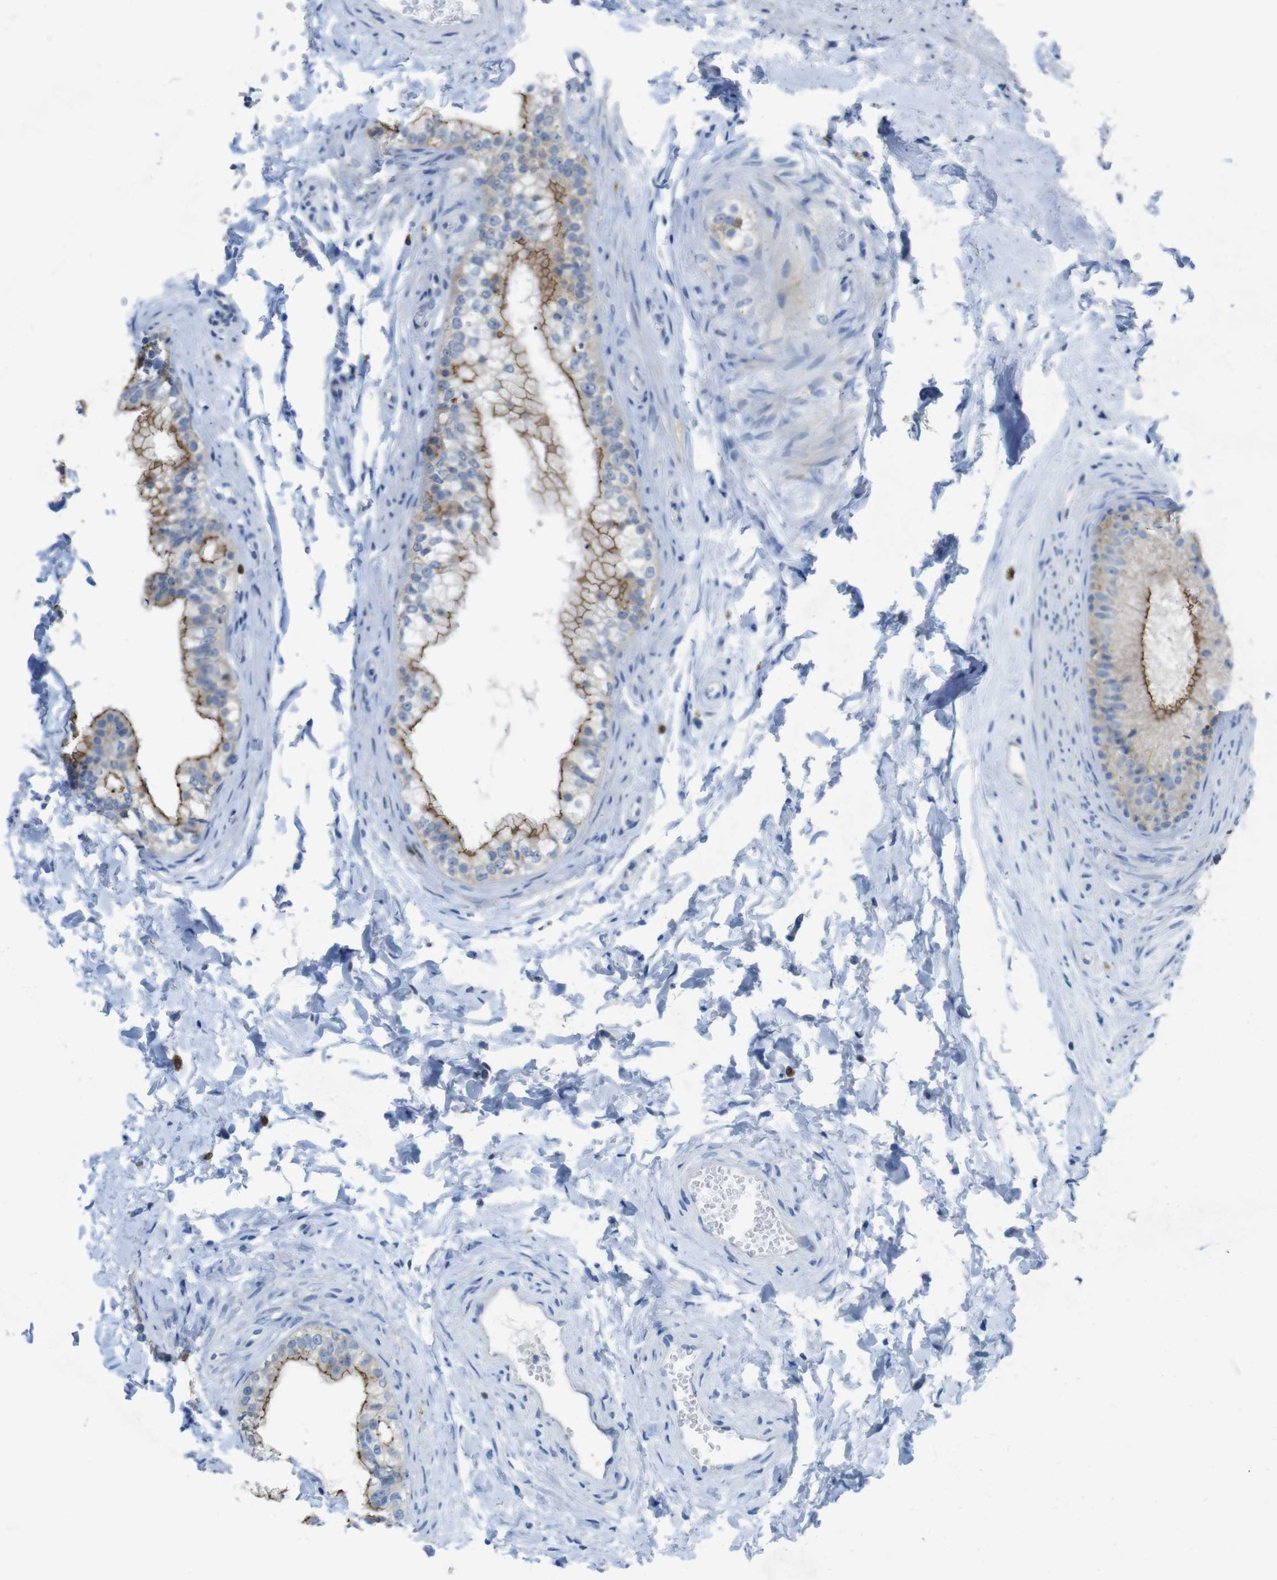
{"staining": {"intensity": "moderate", "quantity": ">75%", "location": "cytoplasmic/membranous"}, "tissue": "epididymis", "cell_type": "Glandular cells", "image_type": "normal", "snomed": [{"axis": "morphology", "description": "Normal tissue, NOS"}, {"axis": "topography", "description": "Epididymis"}], "caption": "Protein staining demonstrates moderate cytoplasmic/membranous staining in about >75% of glandular cells in normal epididymis. The protein is shown in brown color, while the nuclei are stained blue.", "gene": "TJP3", "patient": {"sex": "male", "age": 56}}